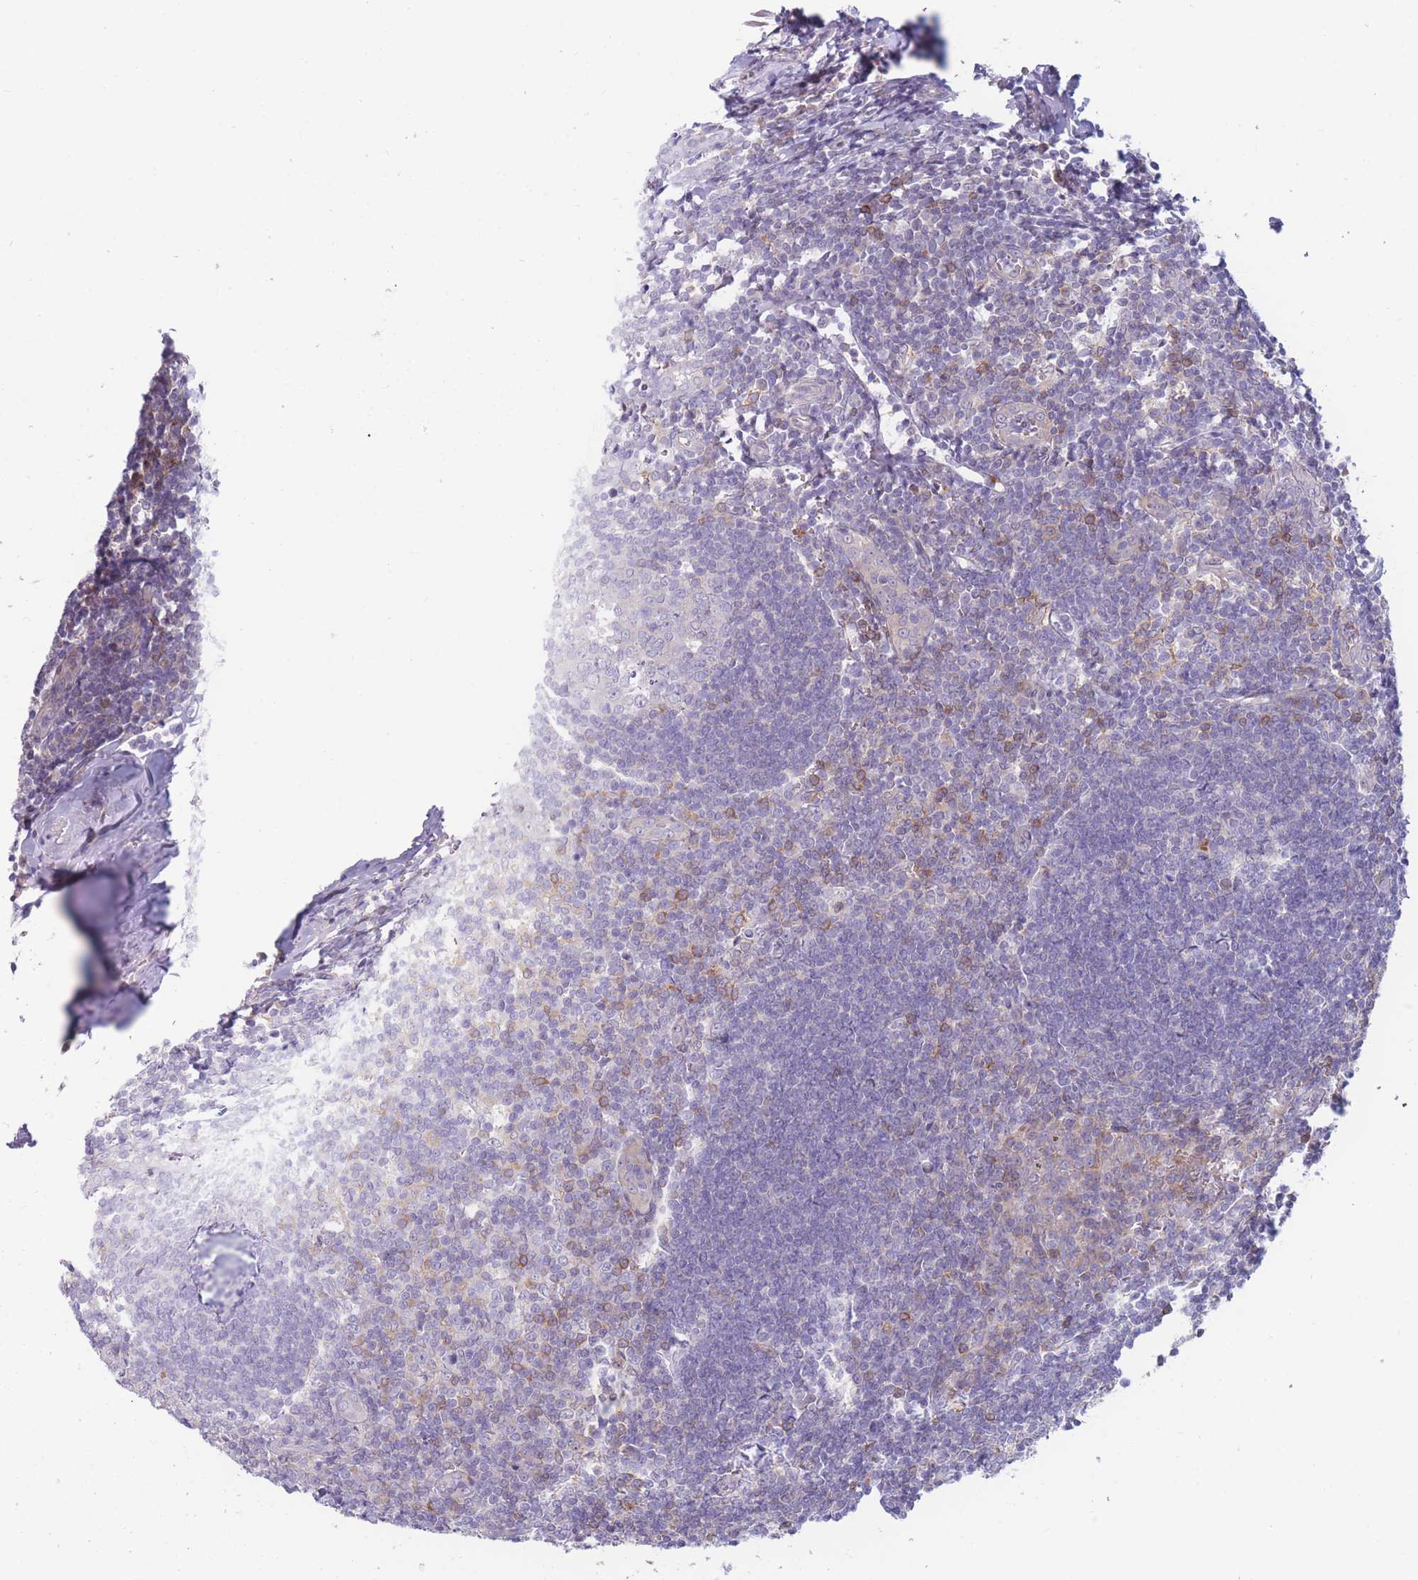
{"staining": {"intensity": "weak", "quantity": "<25%", "location": "cytoplasmic/membranous"}, "tissue": "tonsil", "cell_type": "Germinal center cells", "image_type": "normal", "snomed": [{"axis": "morphology", "description": "Normal tissue, NOS"}, {"axis": "topography", "description": "Tonsil"}], "caption": "Tonsil stained for a protein using immunohistochemistry shows no positivity germinal center cells.", "gene": "PDE4A", "patient": {"sex": "male", "age": 27}}